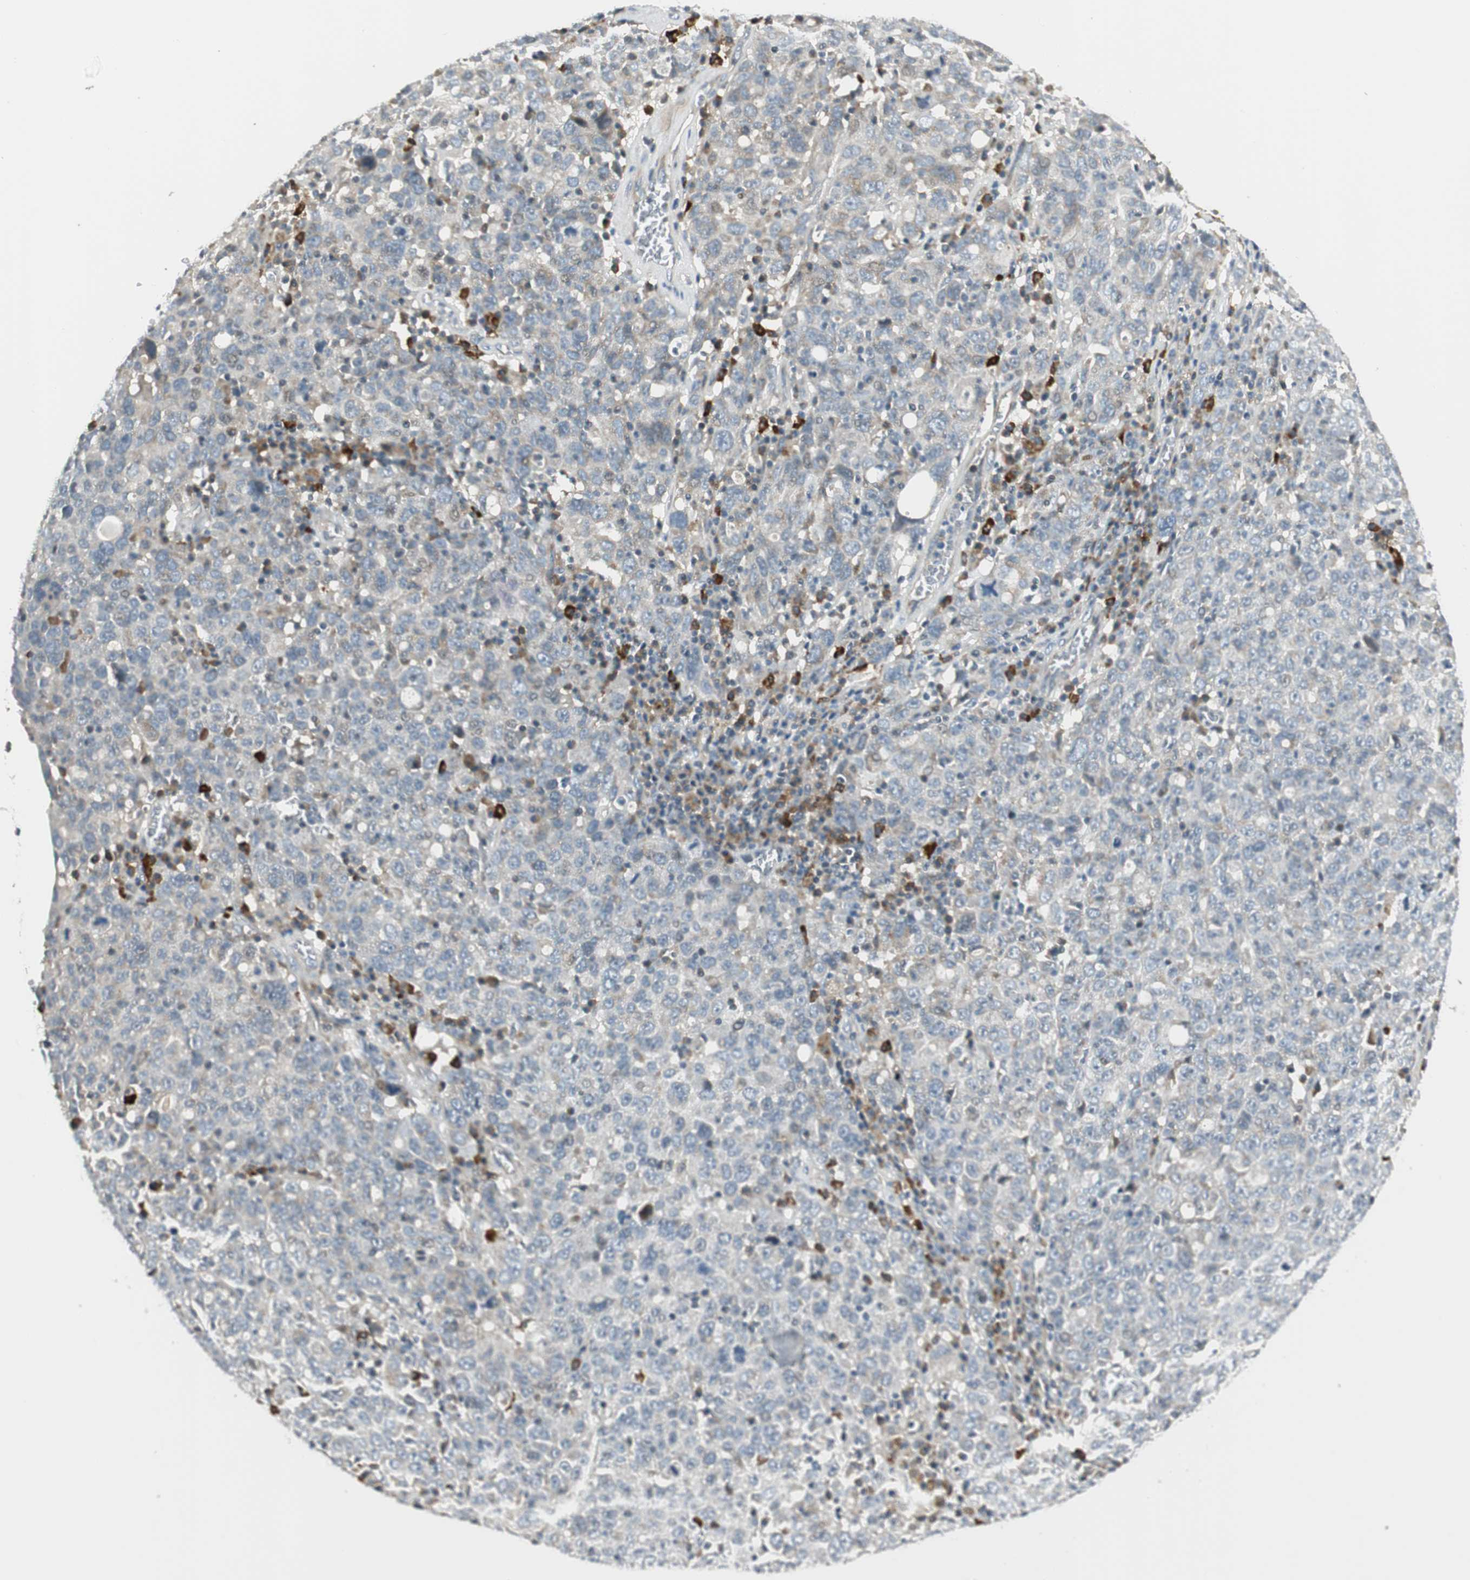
{"staining": {"intensity": "negative", "quantity": "none", "location": "none"}, "tissue": "ovarian cancer", "cell_type": "Tumor cells", "image_type": "cancer", "snomed": [{"axis": "morphology", "description": "Carcinoma, endometroid"}, {"axis": "topography", "description": "Ovary"}], "caption": "Immunohistochemistry image of human ovarian cancer (endometroid carcinoma) stained for a protein (brown), which exhibits no positivity in tumor cells.", "gene": "PCDHB15", "patient": {"sex": "female", "age": 62}}